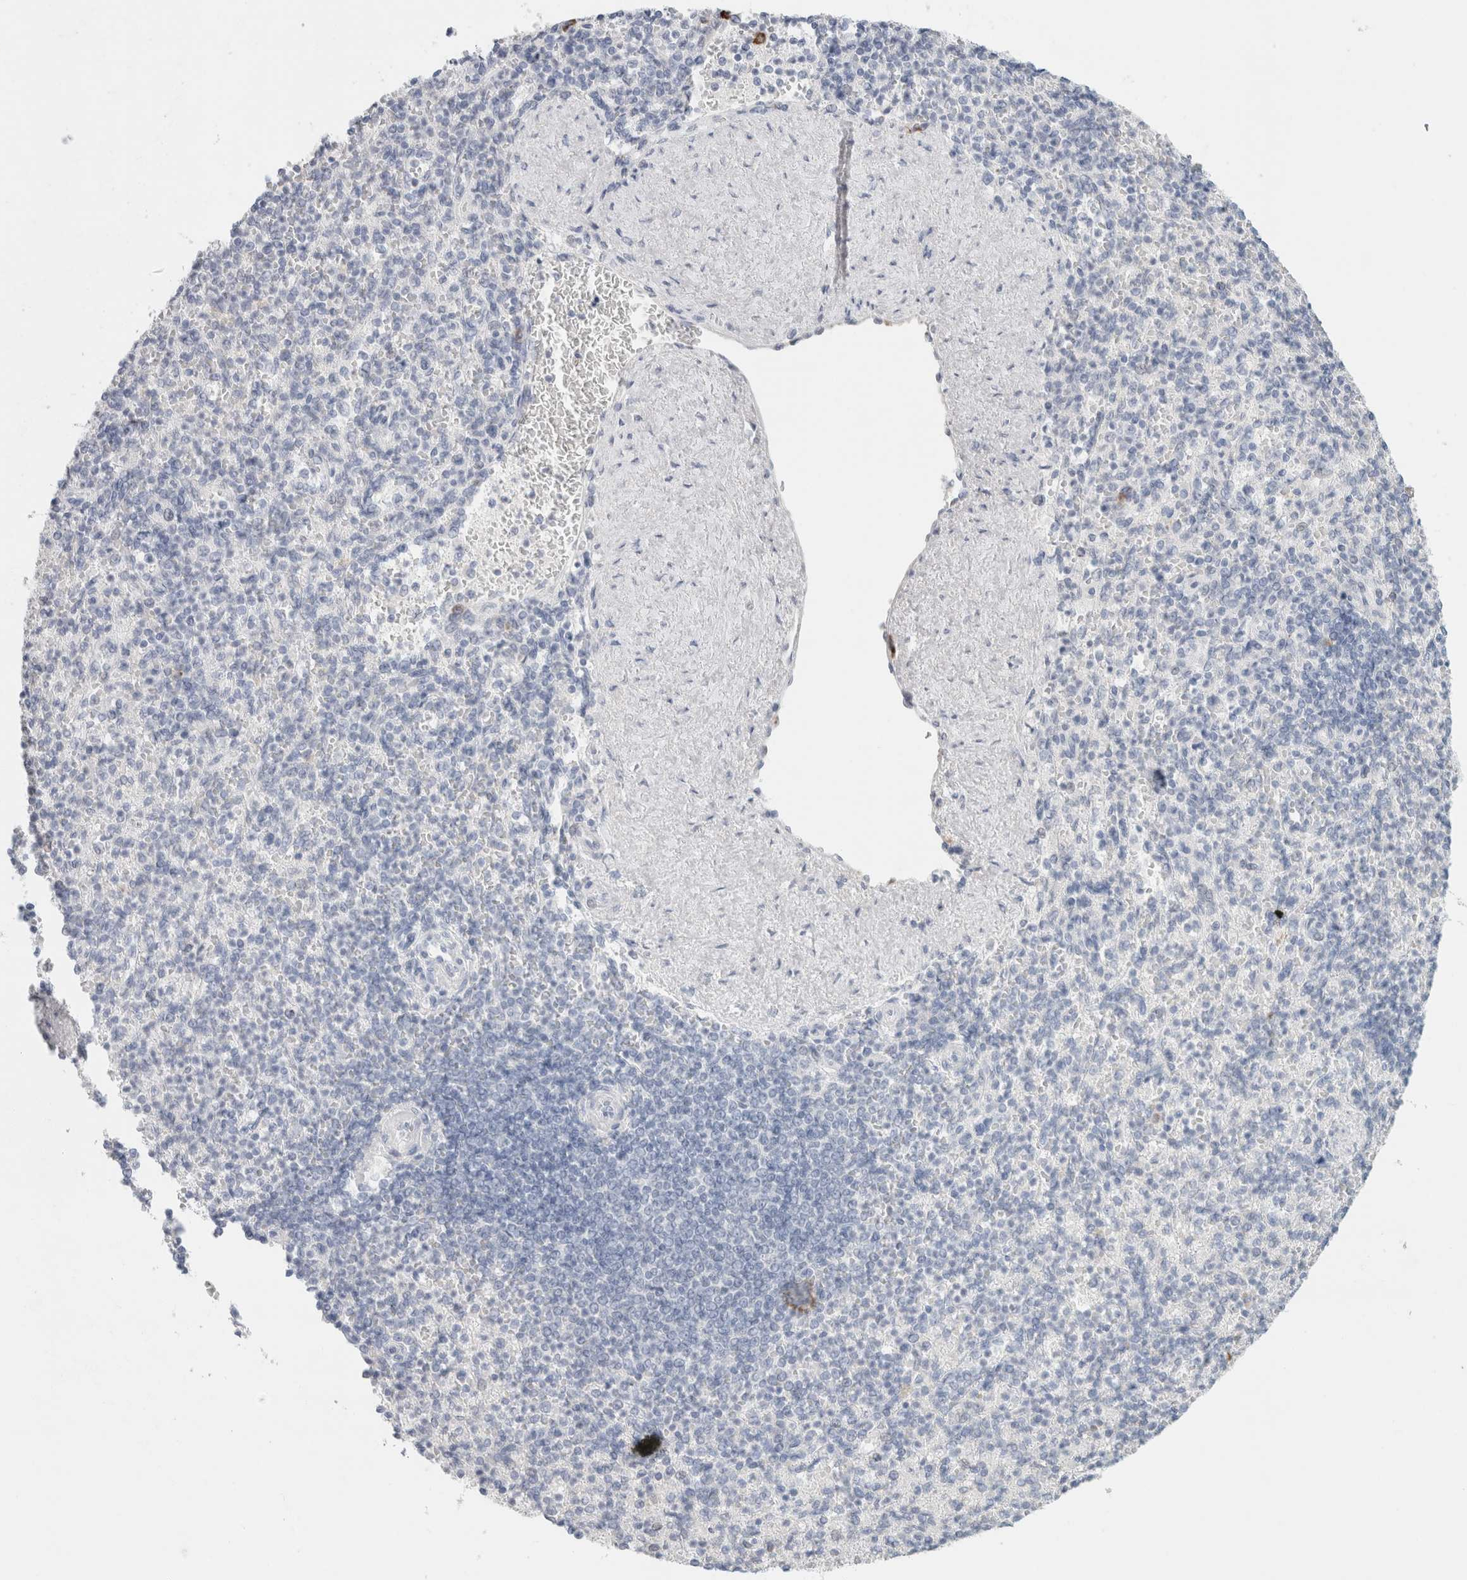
{"staining": {"intensity": "negative", "quantity": "none", "location": "none"}, "tissue": "spleen", "cell_type": "Cells in red pulp", "image_type": "normal", "snomed": [{"axis": "morphology", "description": "Normal tissue, NOS"}, {"axis": "topography", "description": "Spleen"}], "caption": "Spleen was stained to show a protein in brown. There is no significant positivity in cells in red pulp. (DAB IHC, high magnification).", "gene": "IL6", "patient": {"sex": "female", "age": 74}}